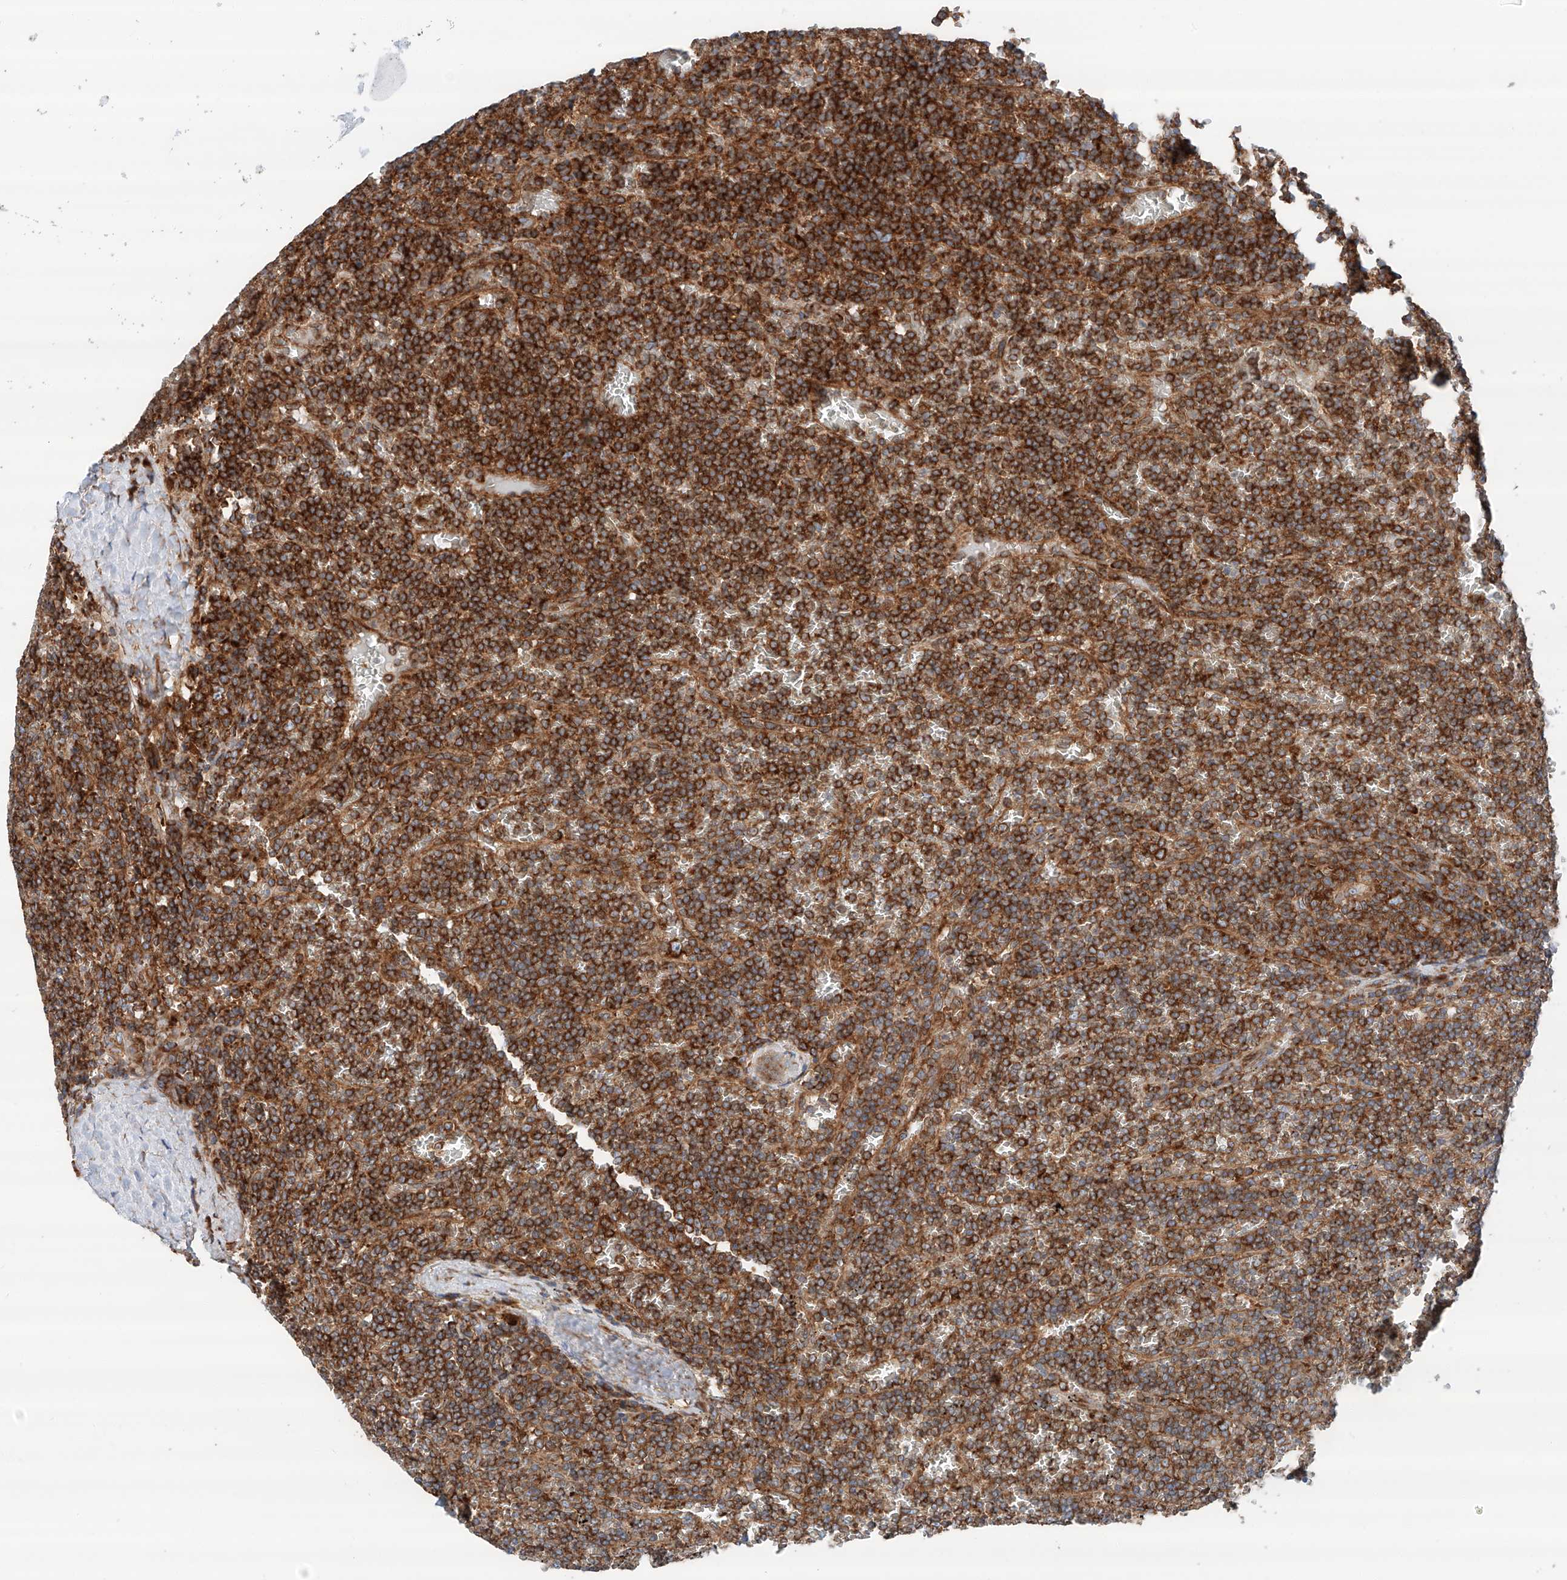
{"staining": {"intensity": "strong", "quantity": ">75%", "location": "cytoplasmic/membranous"}, "tissue": "lymphoma", "cell_type": "Tumor cells", "image_type": "cancer", "snomed": [{"axis": "morphology", "description": "Malignant lymphoma, non-Hodgkin's type, Low grade"}, {"axis": "topography", "description": "Spleen"}], "caption": "DAB (3,3'-diaminobenzidine) immunohistochemical staining of human lymphoma displays strong cytoplasmic/membranous protein staining in approximately >75% of tumor cells.", "gene": "ZC3H15", "patient": {"sex": "female", "age": 19}}